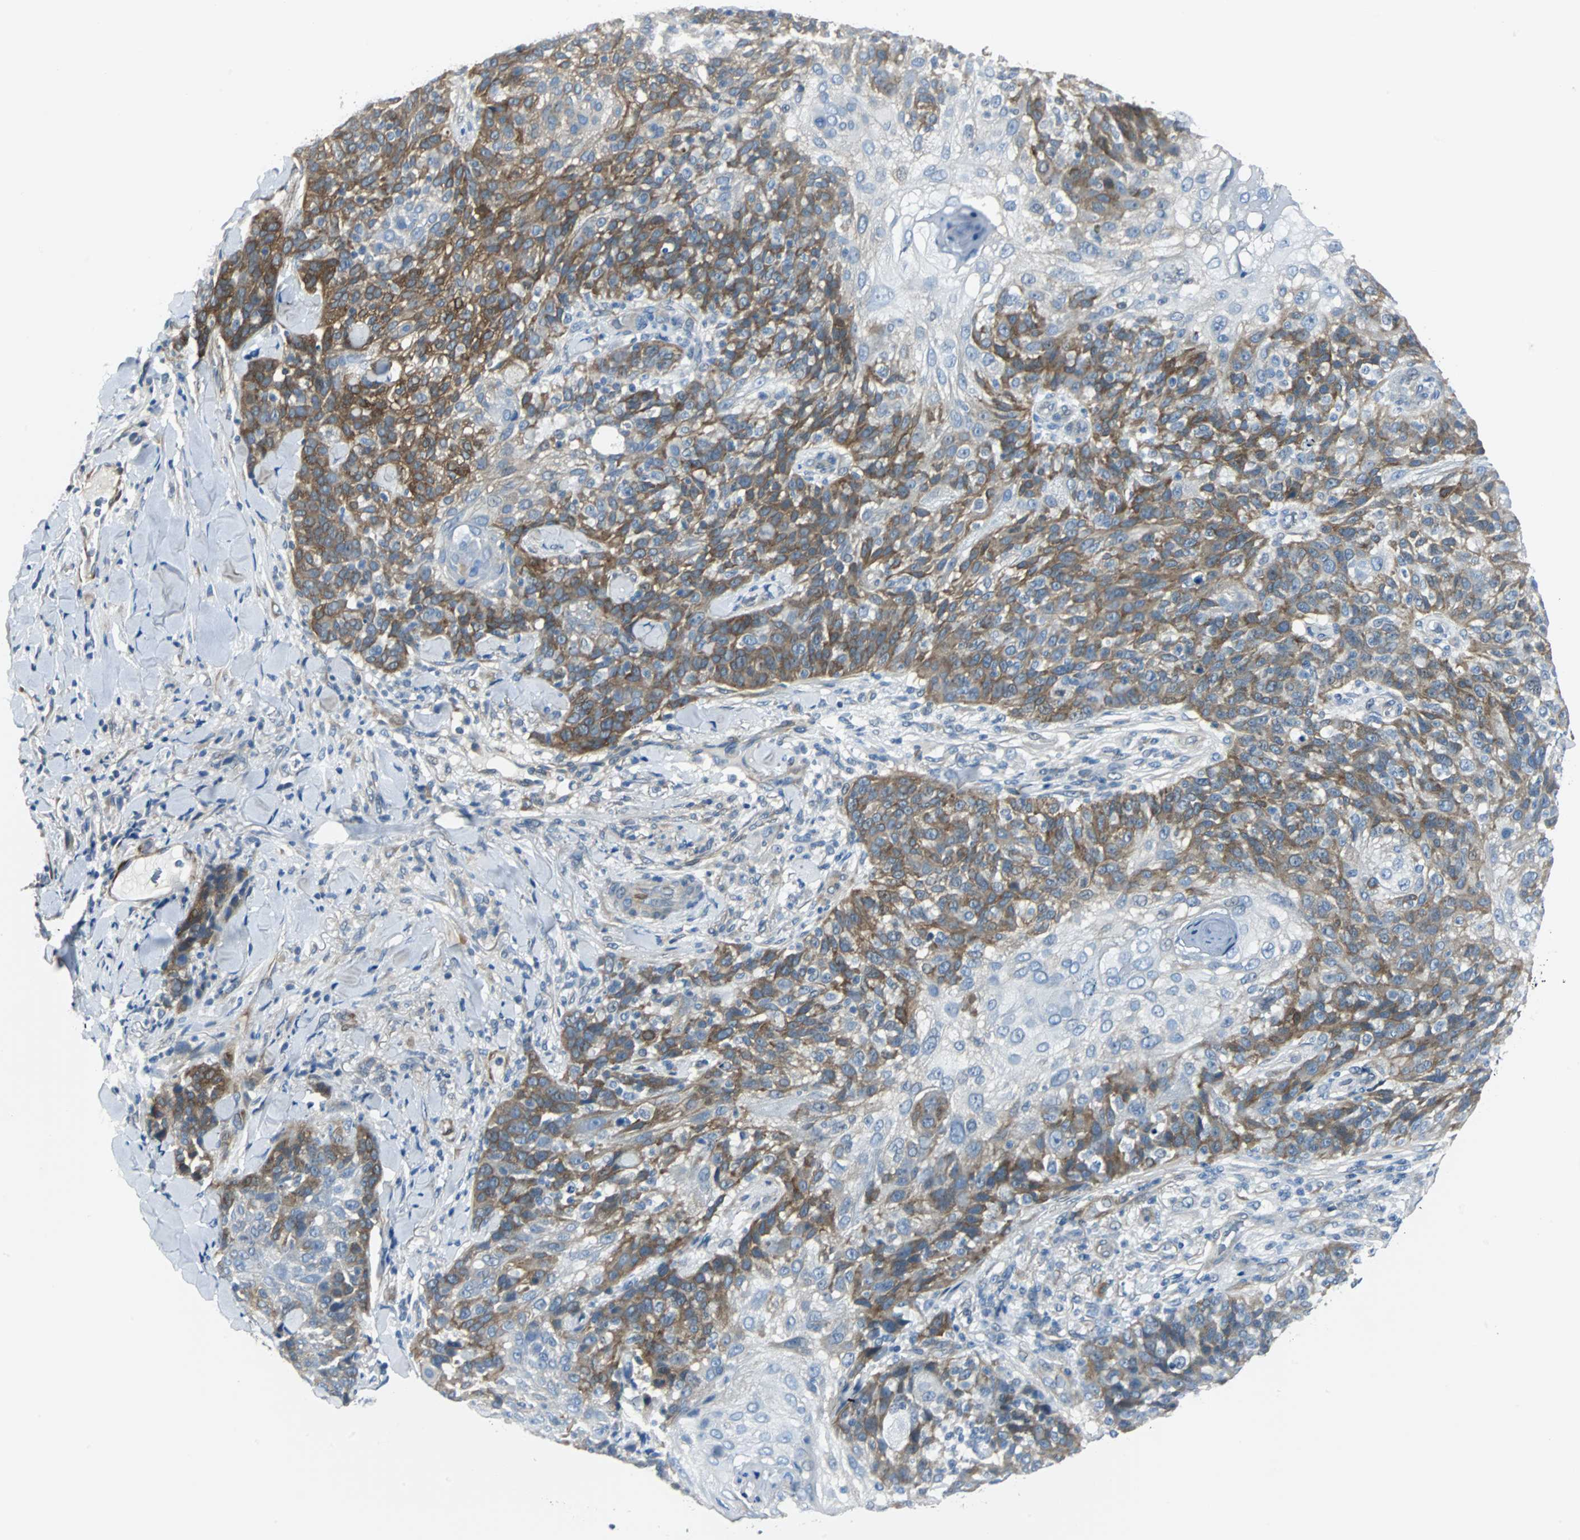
{"staining": {"intensity": "moderate", "quantity": "25%-75%", "location": "cytoplasmic/membranous"}, "tissue": "skin cancer", "cell_type": "Tumor cells", "image_type": "cancer", "snomed": [{"axis": "morphology", "description": "Normal tissue, NOS"}, {"axis": "morphology", "description": "Squamous cell carcinoma, NOS"}, {"axis": "topography", "description": "Skin"}], "caption": "Skin squamous cell carcinoma stained for a protein displays moderate cytoplasmic/membranous positivity in tumor cells.", "gene": "FHL2", "patient": {"sex": "female", "age": 83}}